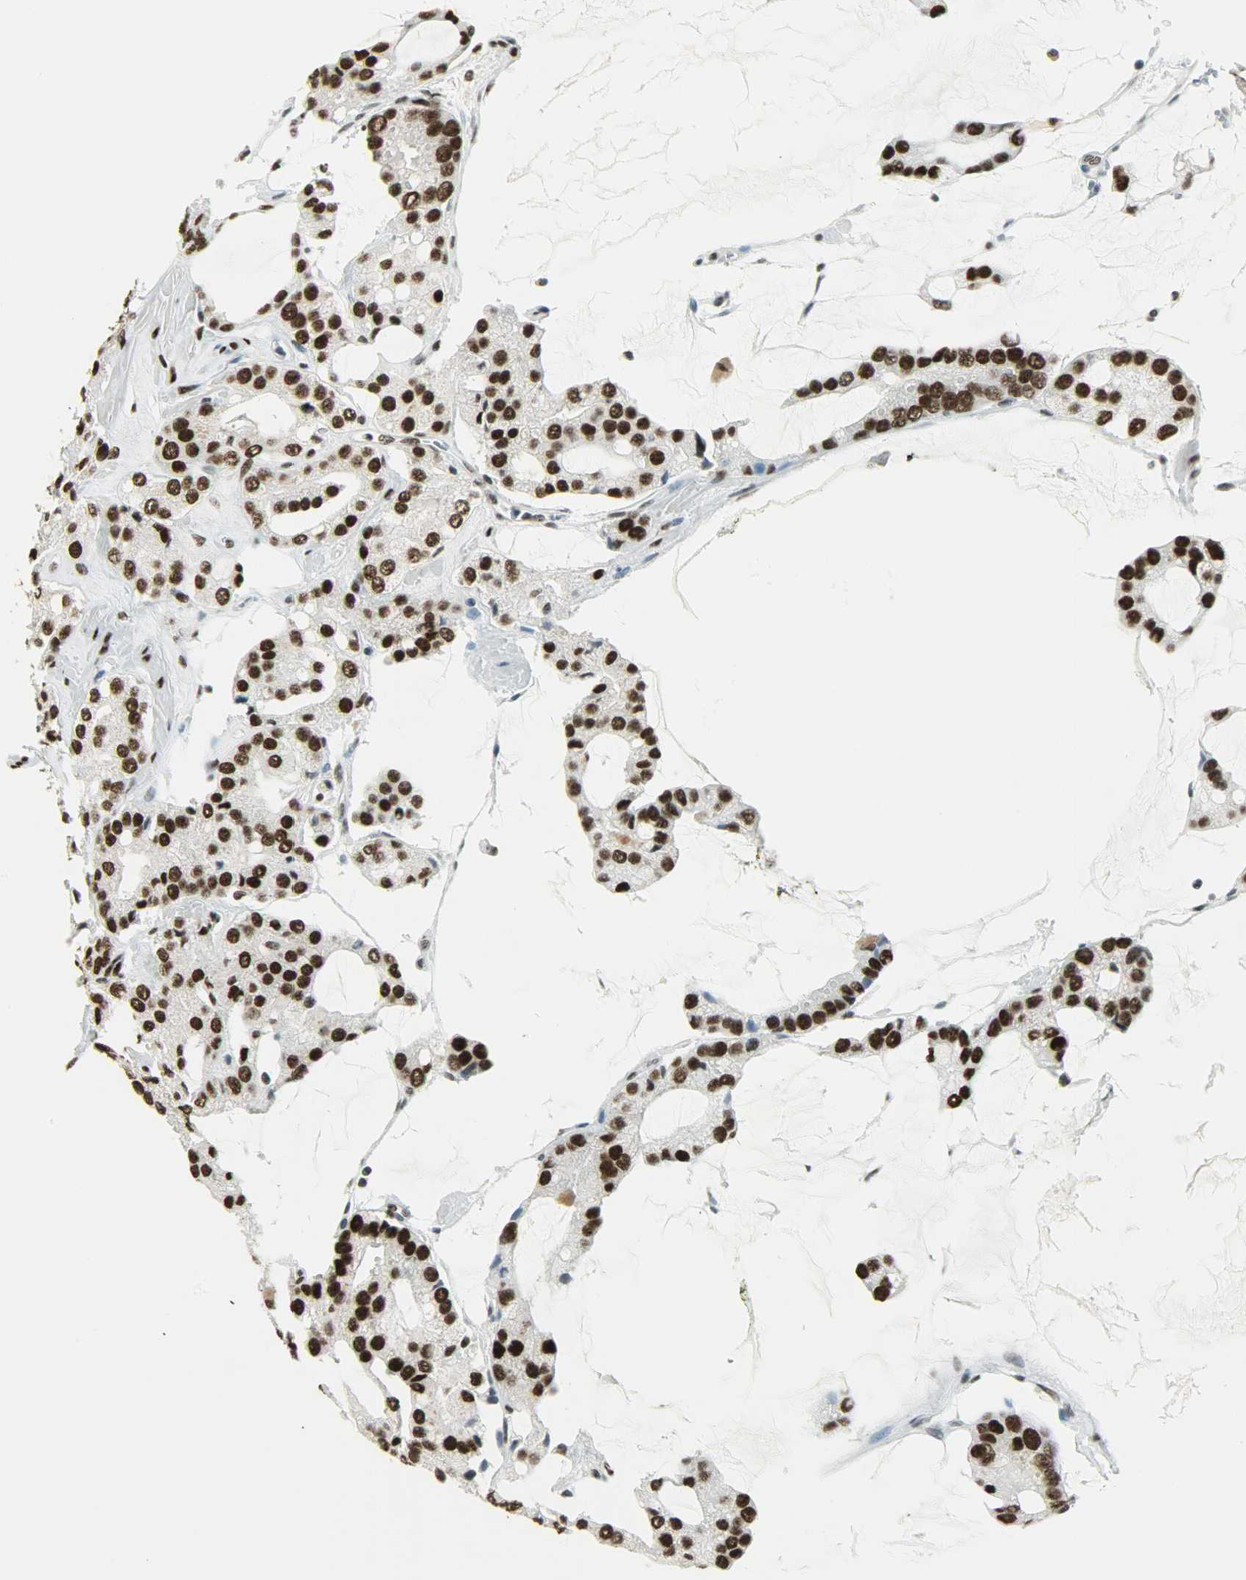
{"staining": {"intensity": "strong", "quantity": ">75%", "location": "nuclear"}, "tissue": "prostate cancer", "cell_type": "Tumor cells", "image_type": "cancer", "snomed": [{"axis": "morphology", "description": "Adenocarcinoma, High grade"}, {"axis": "topography", "description": "Prostate"}], "caption": "Prostate cancer (high-grade adenocarcinoma) stained for a protein displays strong nuclear positivity in tumor cells. Using DAB (brown) and hematoxylin (blue) stains, captured at high magnification using brightfield microscopy.", "gene": "MYEF2", "patient": {"sex": "male", "age": 67}}